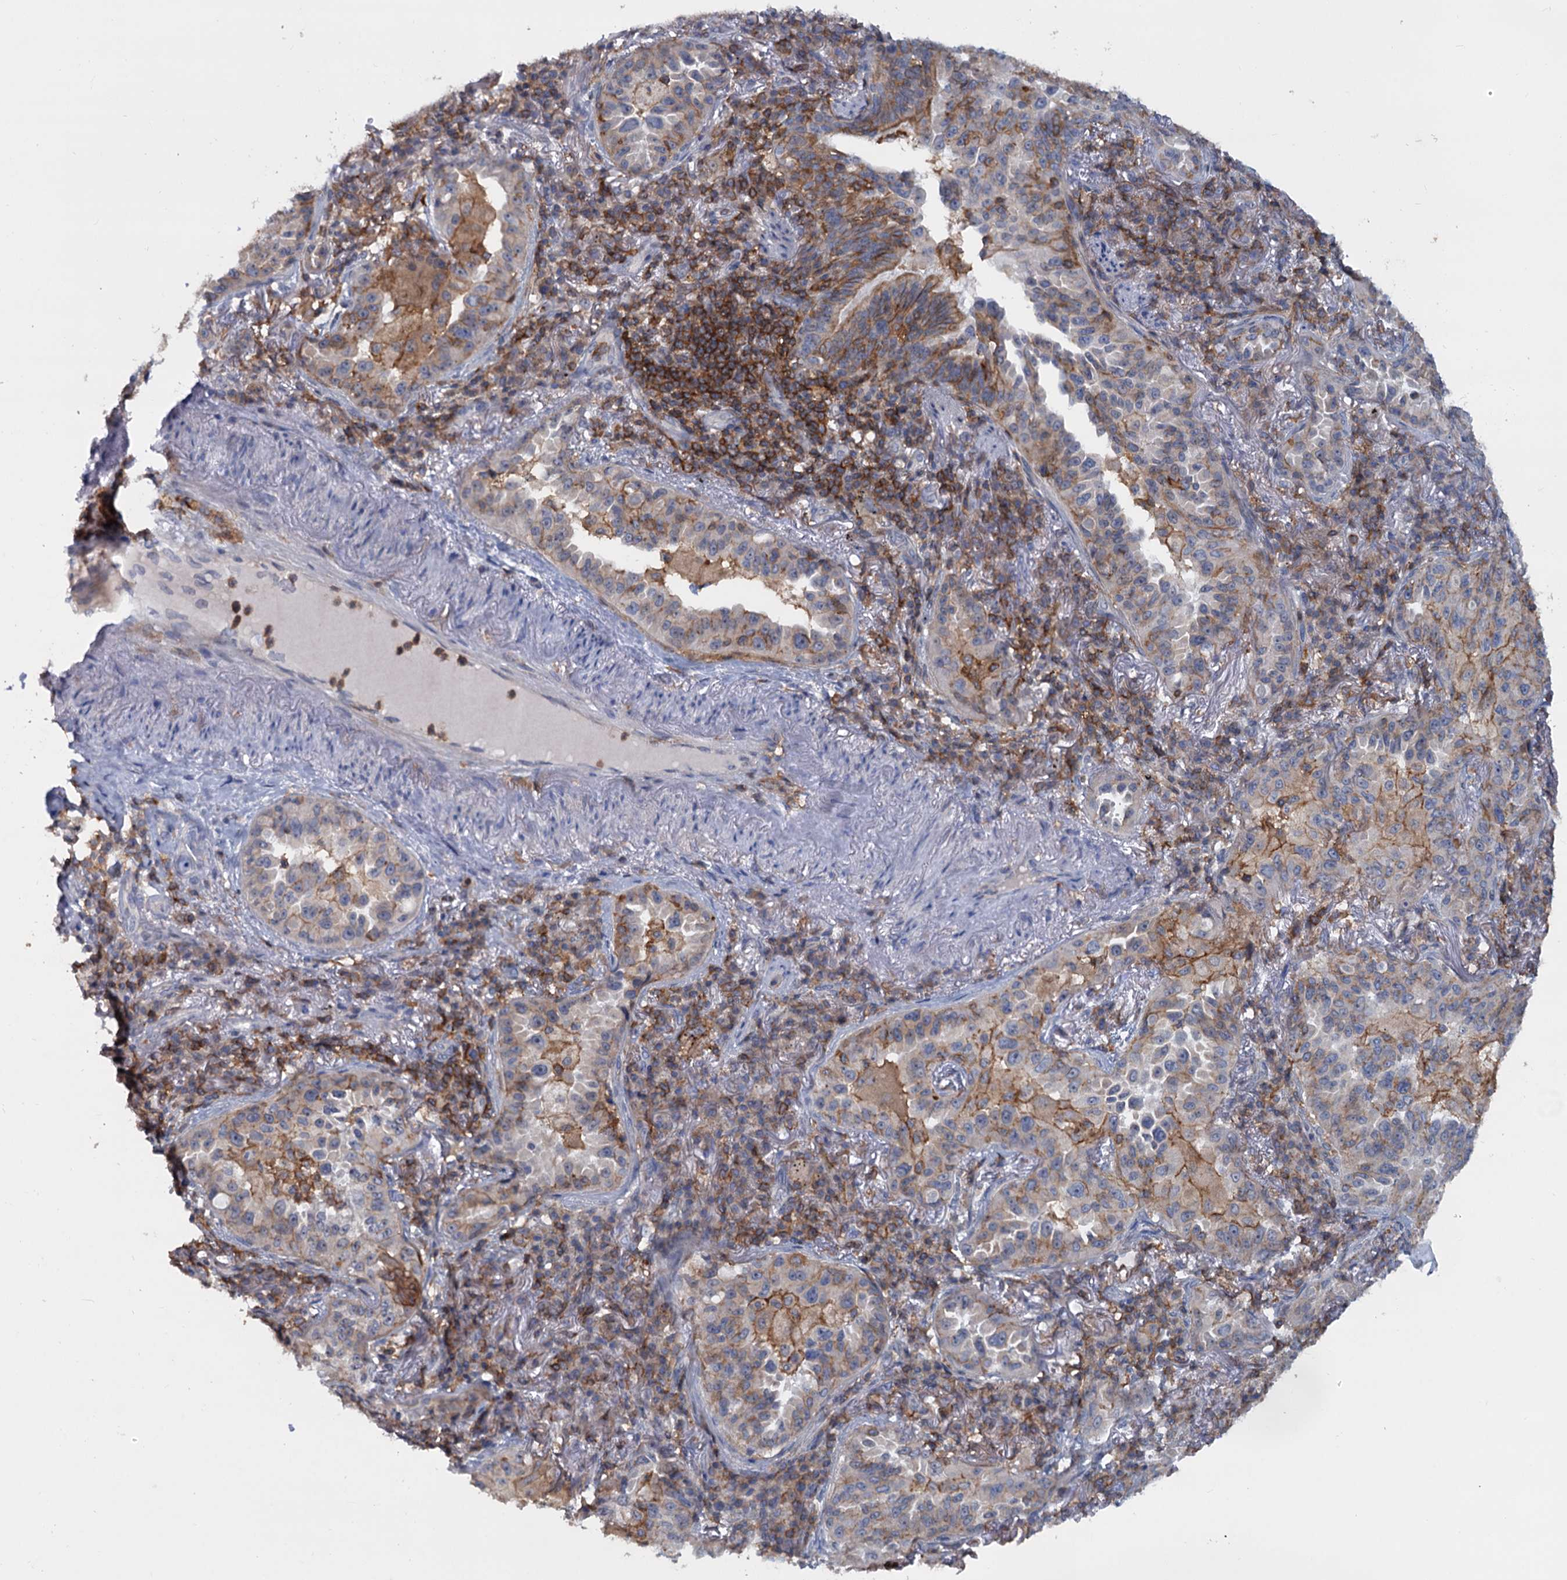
{"staining": {"intensity": "moderate", "quantity": "25%-75%", "location": "cytoplasmic/membranous"}, "tissue": "lung cancer", "cell_type": "Tumor cells", "image_type": "cancer", "snomed": [{"axis": "morphology", "description": "Adenocarcinoma, NOS"}, {"axis": "topography", "description": "Lung"}], "caption": "Protein analysis of lung cancer (adenocarcinoma) tissue displays moderate cytoplasmic/membranous expression in about 25%-75% of tumor cells. (DAB IHC with brightfield microscopy, high magnification).", "gene": "LRCH4", "patient": {"sex": "female", "age": 69}}